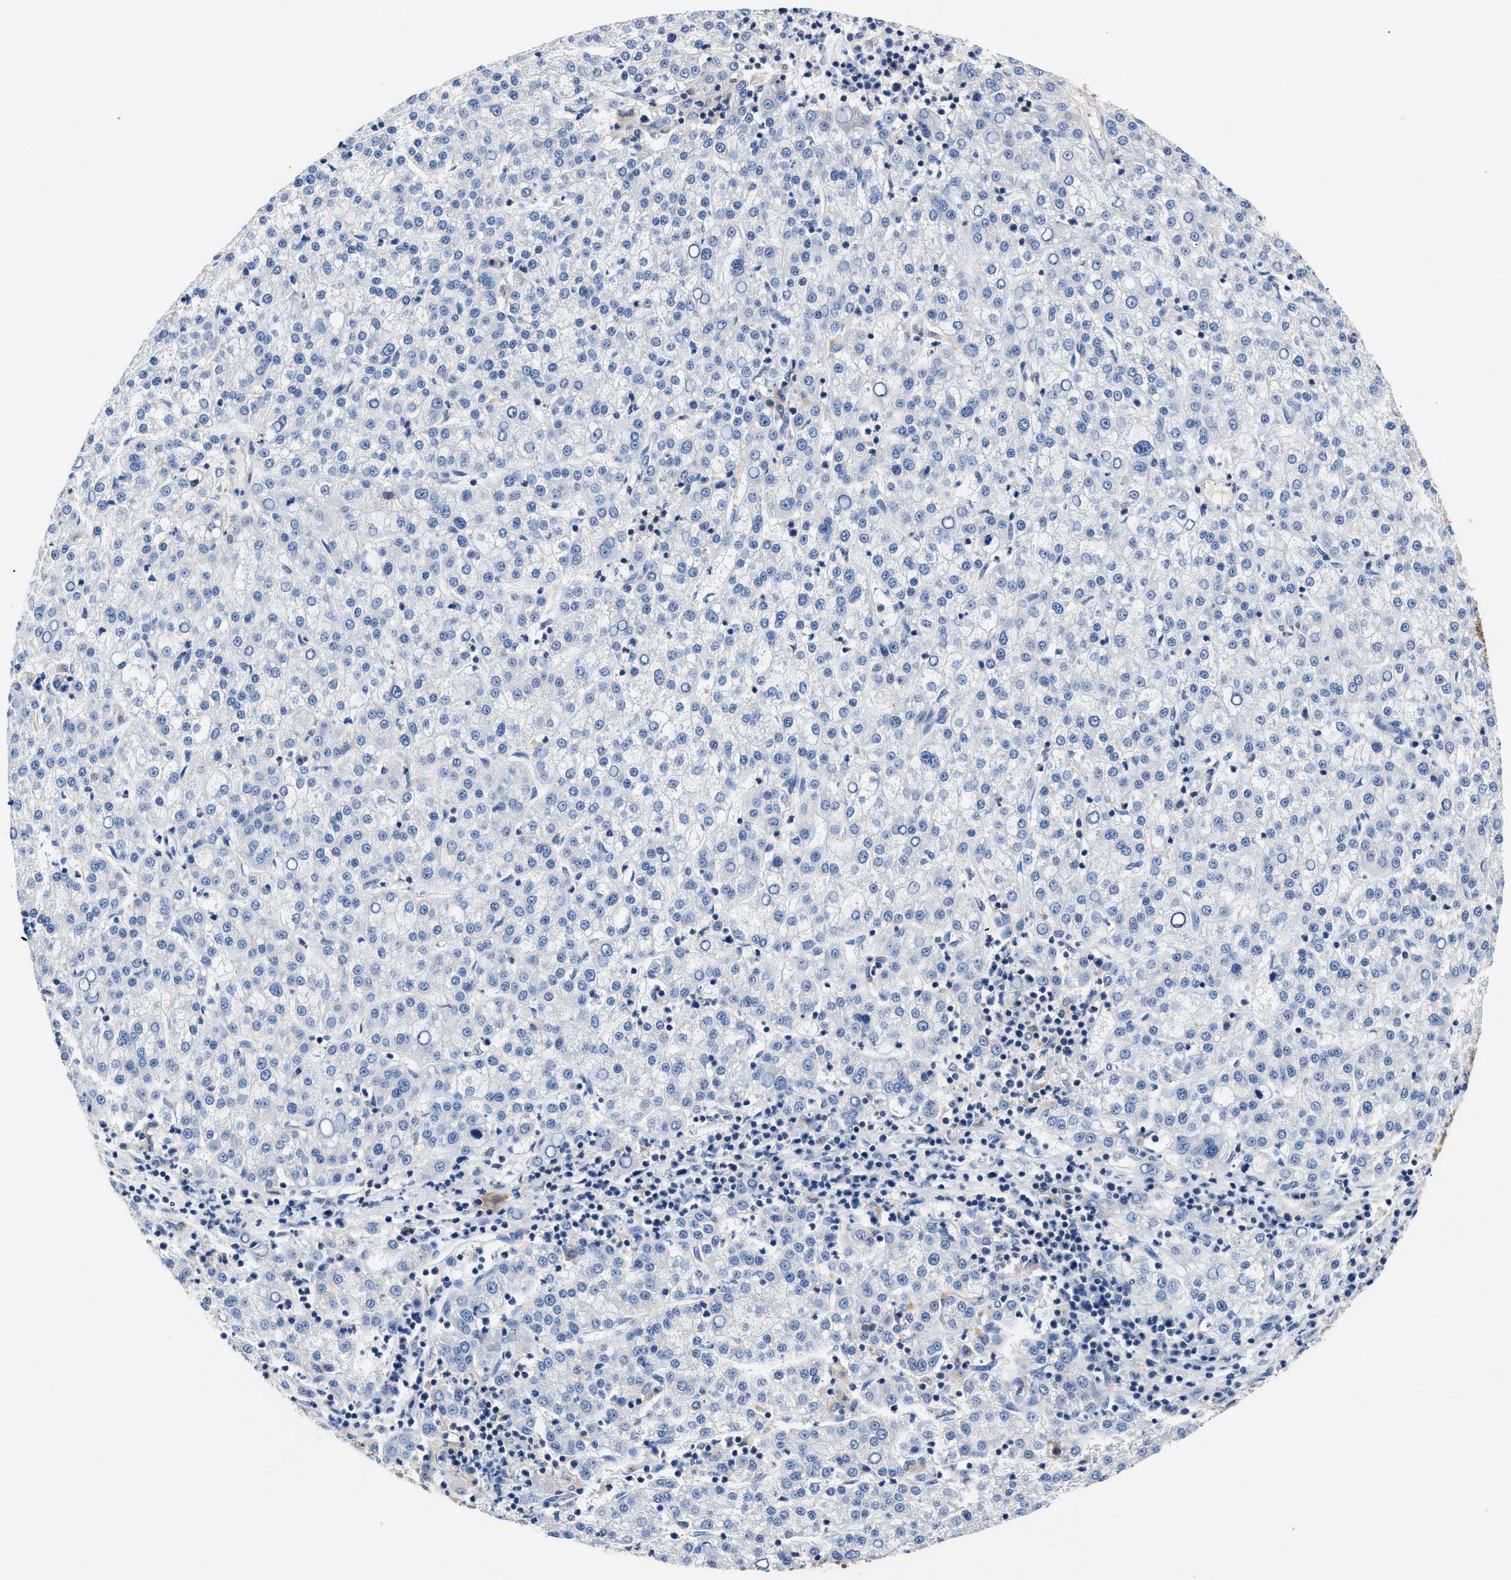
{"staining": {"intensity": "negative", "quantity": "none", "location": "none"}, "tissue": "liver cancer", "cell_type": "Tumor cells", "image_type": "cancer", "snomed": [{"axis": "morphology", "description": "Carcinoma, Hepatocellular, NOS"}, {"axis": "topography", "description": "Liver"}], "caption": "Immunohistochemistry of liver cancer exhibits no staining in tumor cells.", "gene": "TUT7", "patient": {"sex": "female", "age": 58}}